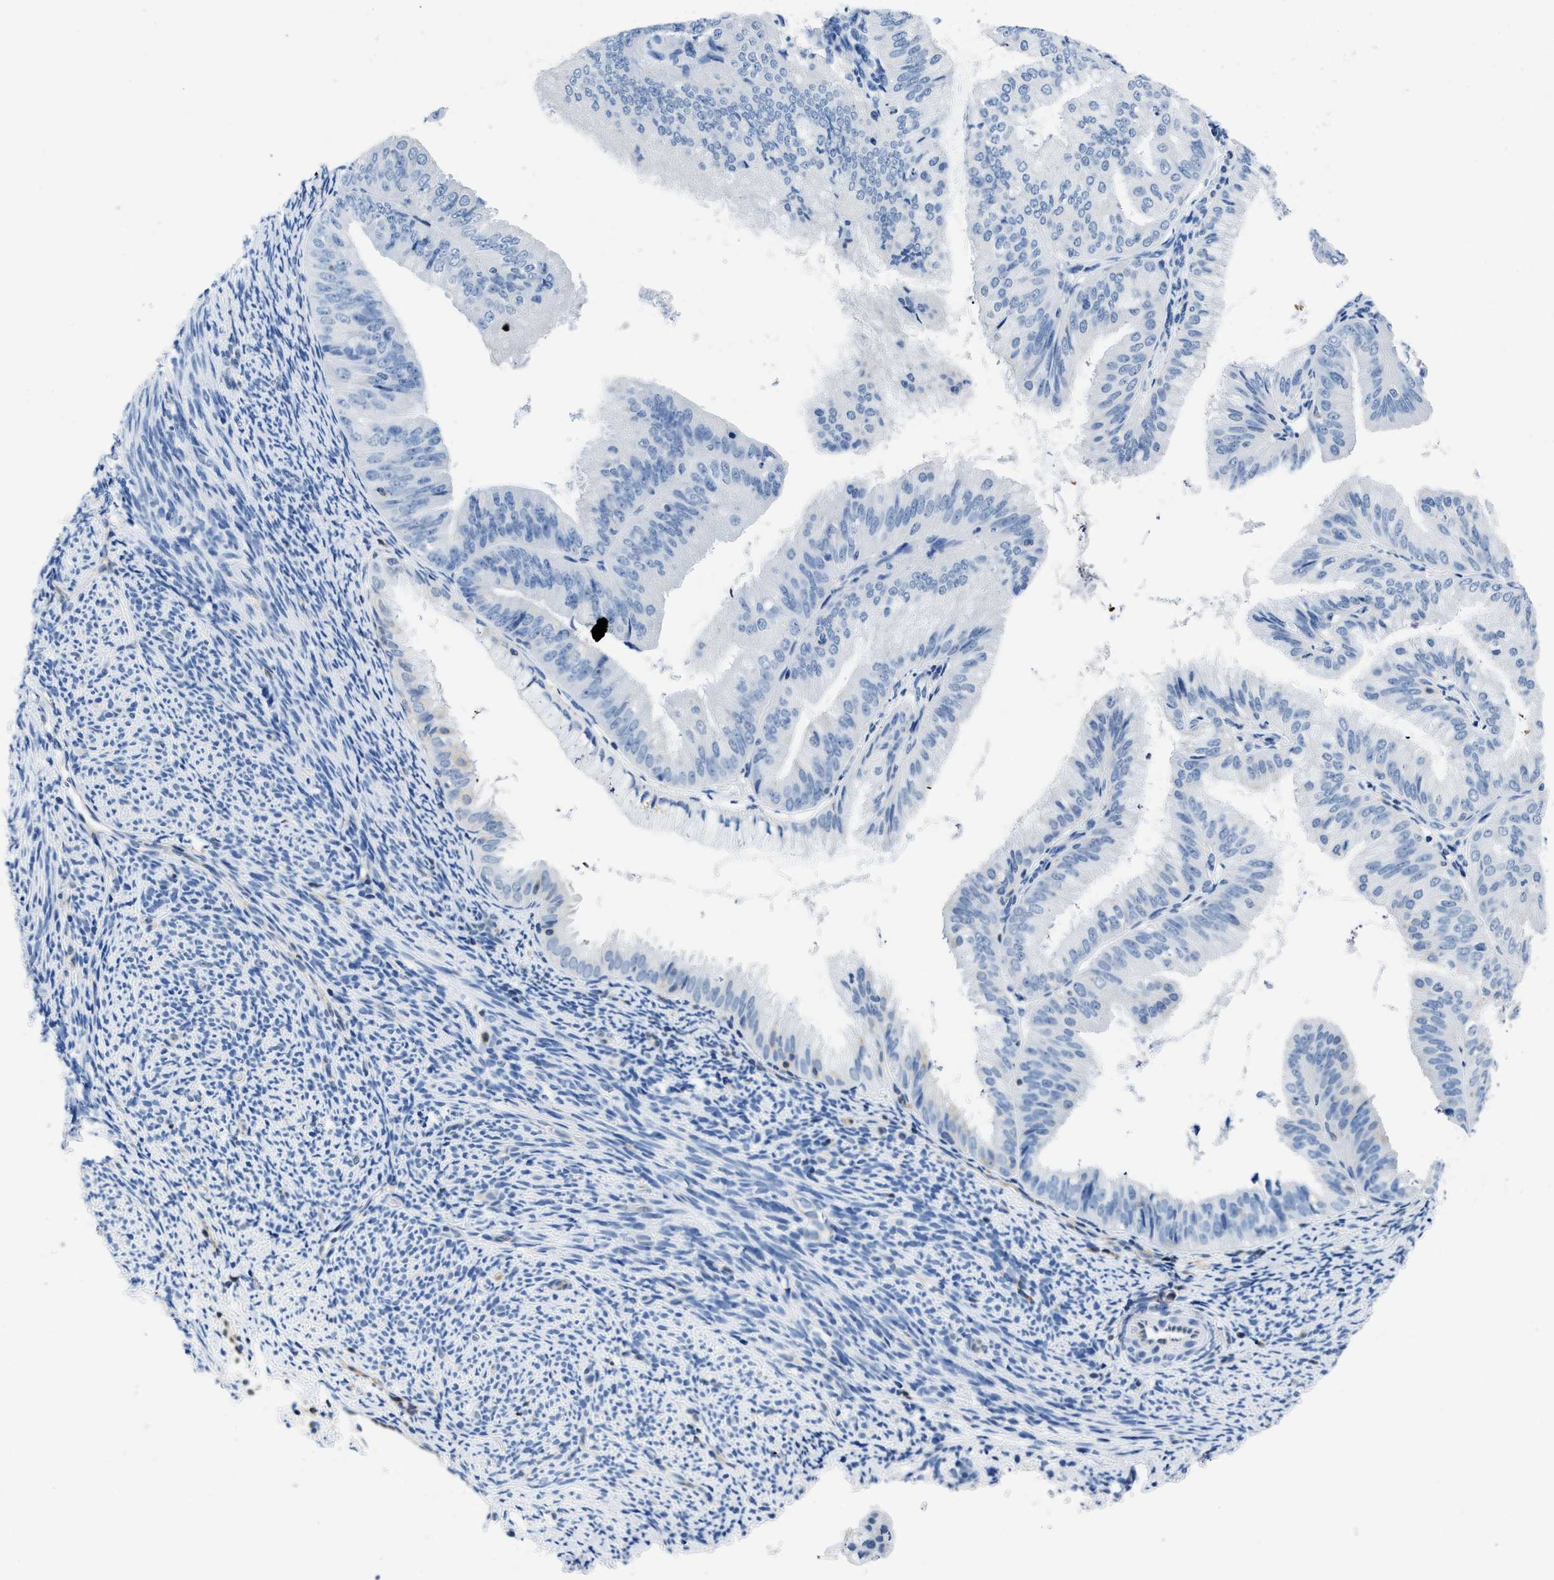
{"staining": {"intensity": "negative", "quantity": "none", "location": "none"}, "tissue": "endometrial cancer", "cell_type": "Tumor cells", "image_type": "cancer", "snomed": [{"axis": "morphology", "description": "Adenocarcinoma, NOS"}, {"axis": "topography", "description": "Endometrium"}], "caption": "Tumor cells show no significant expression in endometrial cancer (adenocarcinoma).", "gene": "NFATC2", "patient": {"sex": "female", "age": 63}}